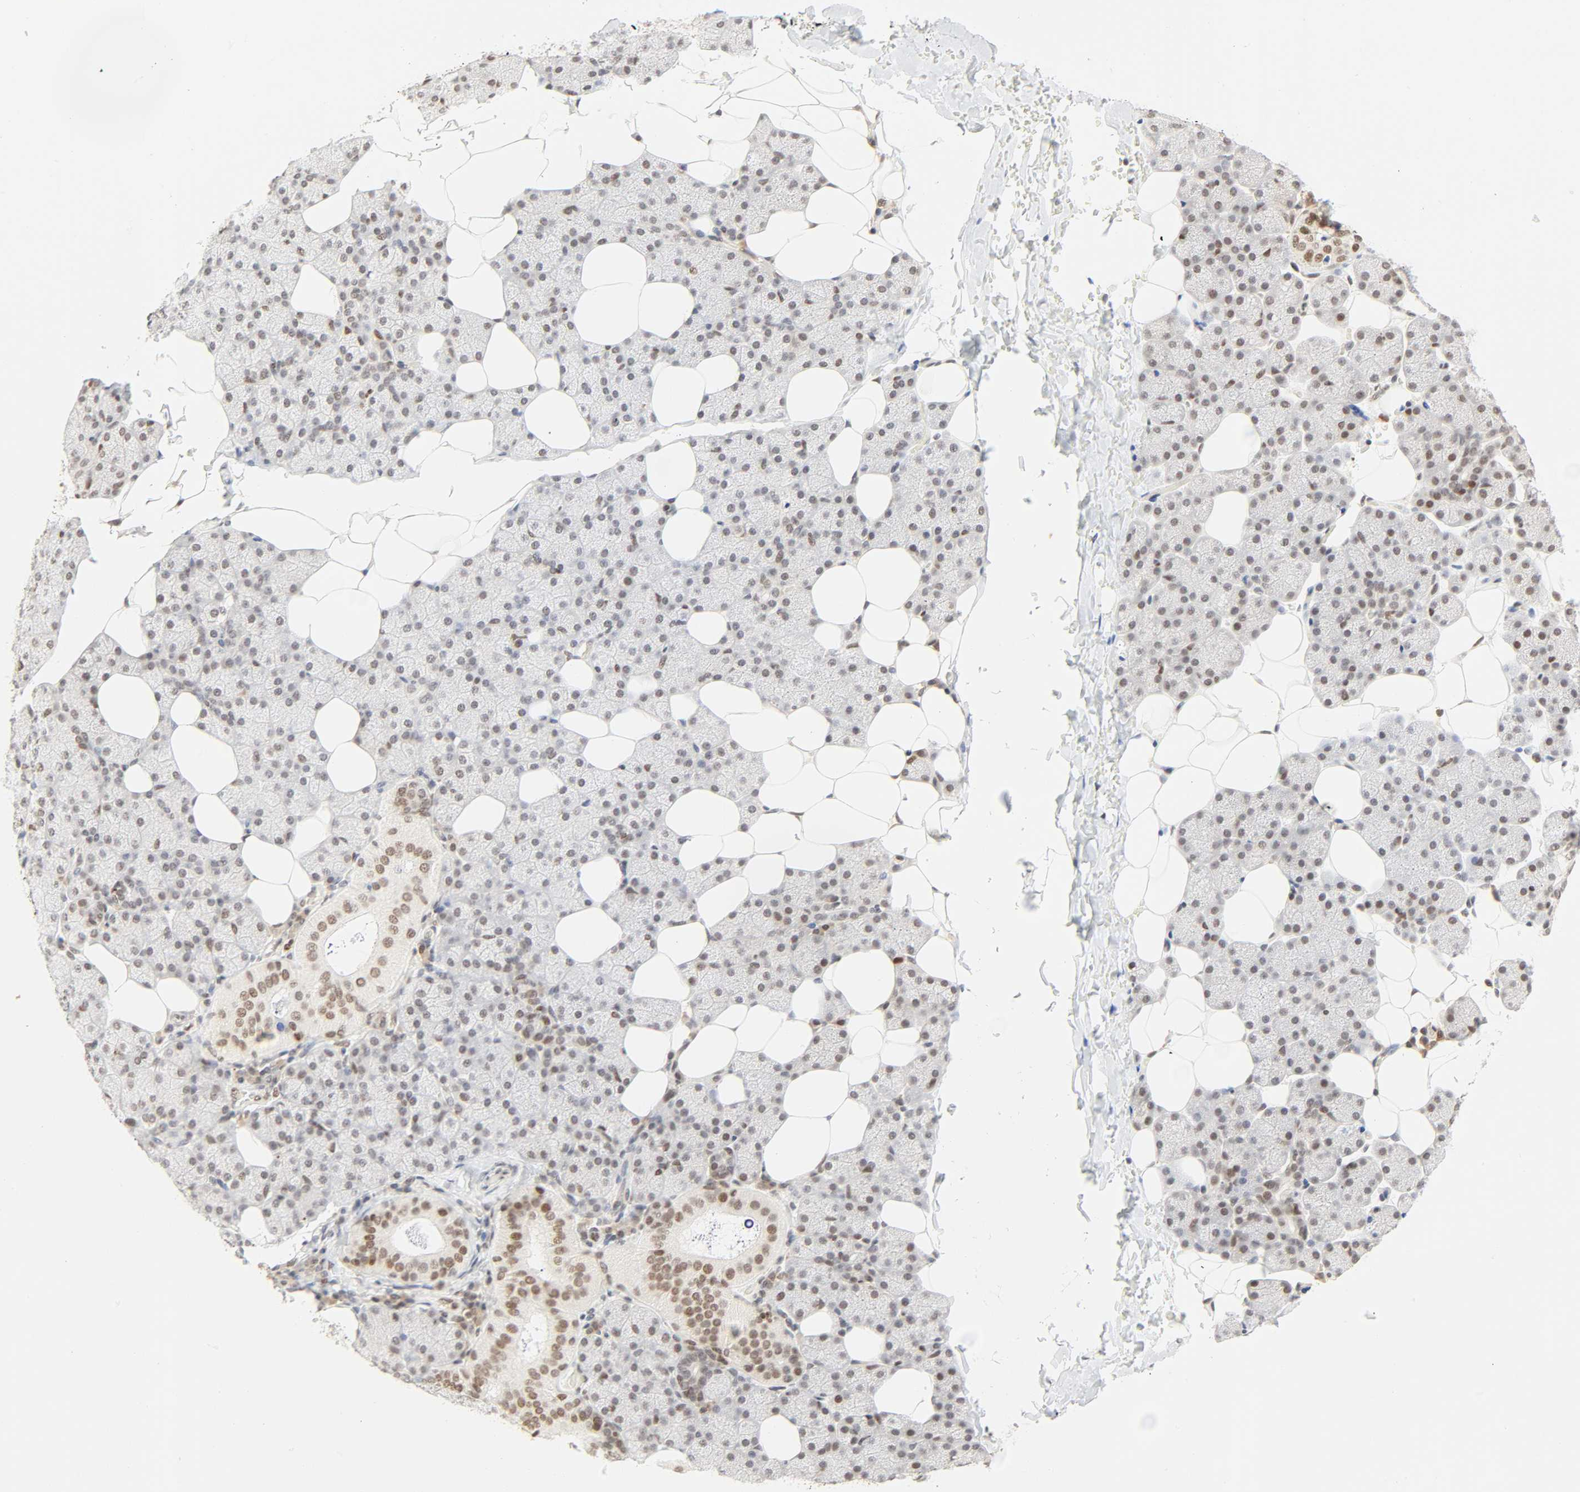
{"staining": {"intensity": "moderate", "quantity": "25%-75%", "location": "nuclear"}, "tissue": "salivary gland", "cell_type": "Glandular cells", "image_type": "normal", "snomed": [{"axis": "morphology", "description": "Normal tissue, NOS"}, {"axis": "topography", "description": "Lymph node"}, {"axis": "topography", "description": "Salivary gland"}], "caption": "Salivary gland stained with IHC demonstrates moderate nuclear positivity in about 25%-75% of glandular cells. The staining is performed using DAB brown chromogen to label protein expression. The nuclei are counter-stained blue using hematoxylin.", "gene": "DAZAP1", "patient": {"sex": "male", "age": 8}}